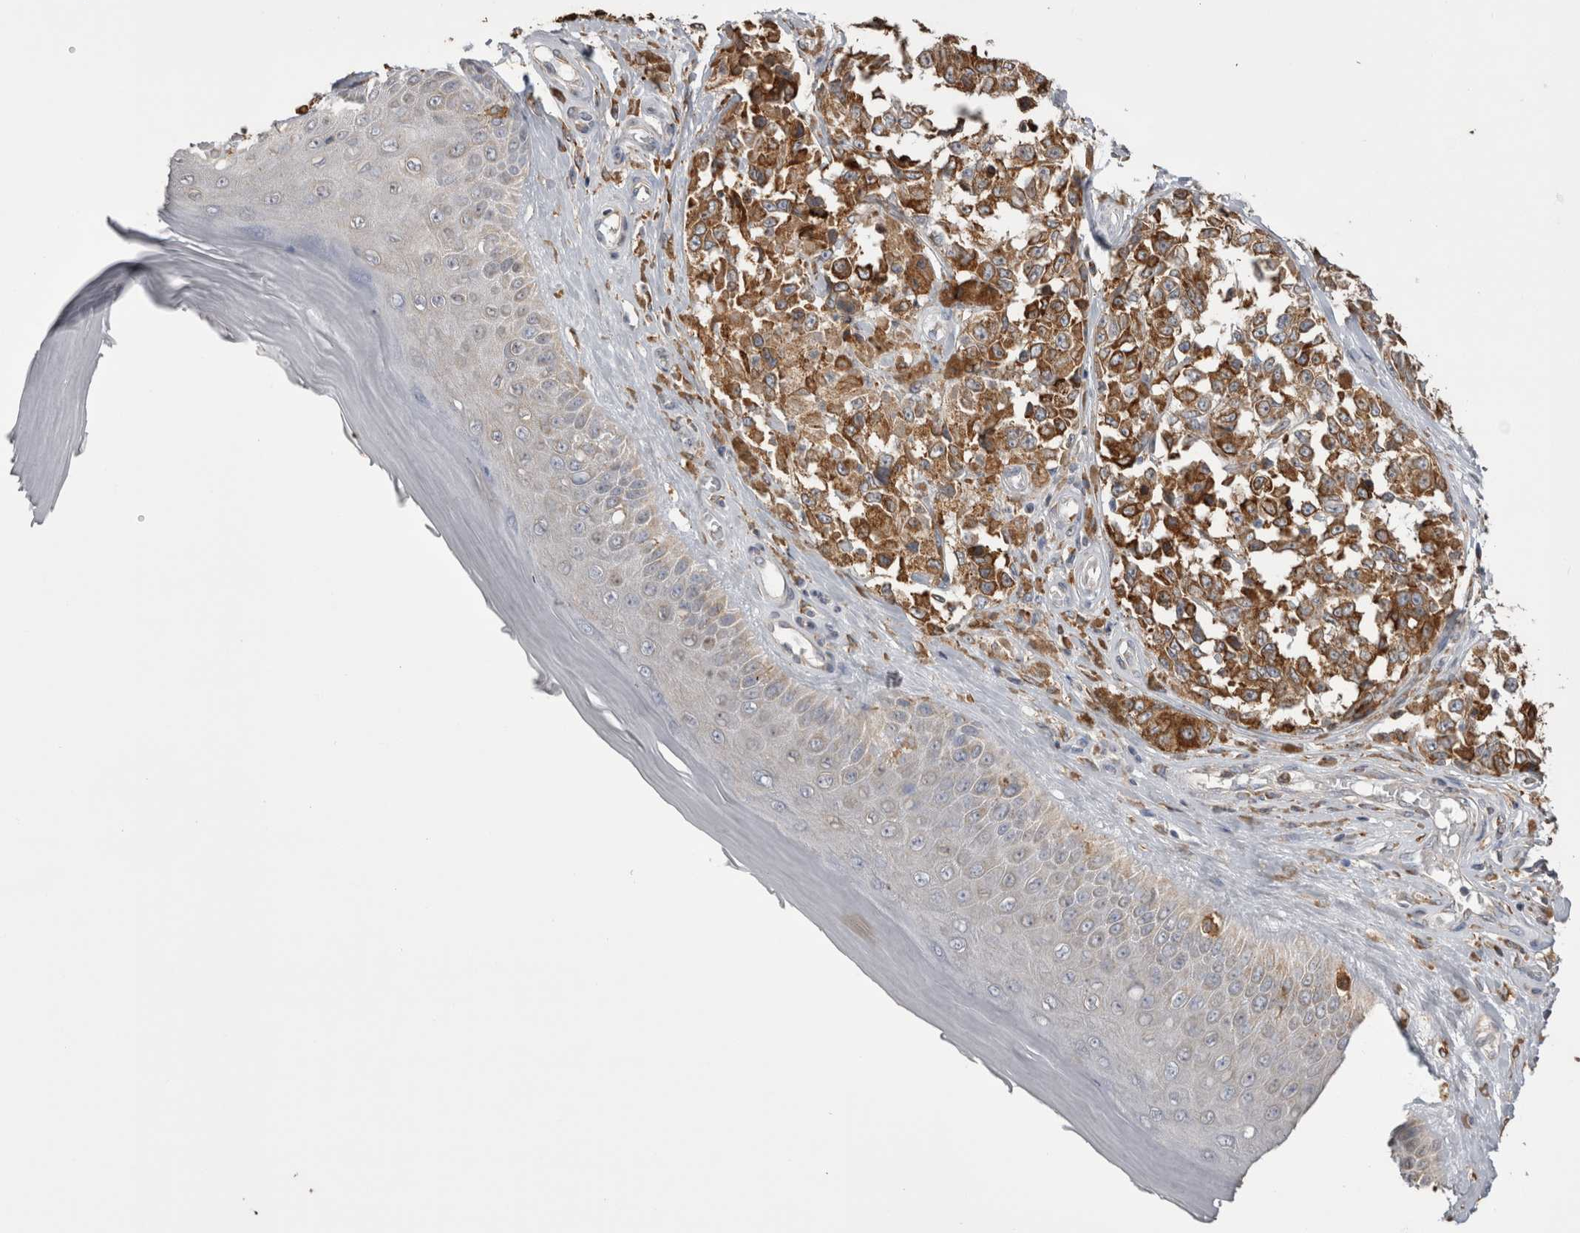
{"staining": {"intensity": "strong", "quantity": ">75%", "location": "cytoplasmic/membranous"}, "tissue": "melanoma", "cell_type": "Tumor cells", "image_type": "cancer", "snomed": [{"axis": "morphology", "description": "Malignant melanoma, NOS"}, {"axis": "topography", "description": "Skin"}], "caption": "Melanoma stained with a brown dye shows strong cytoplasmic/membranous positive staining in about >75% of tumor cells.", "gene": "LRPAP1", "patient": {"sex": "female", "age": 64}}